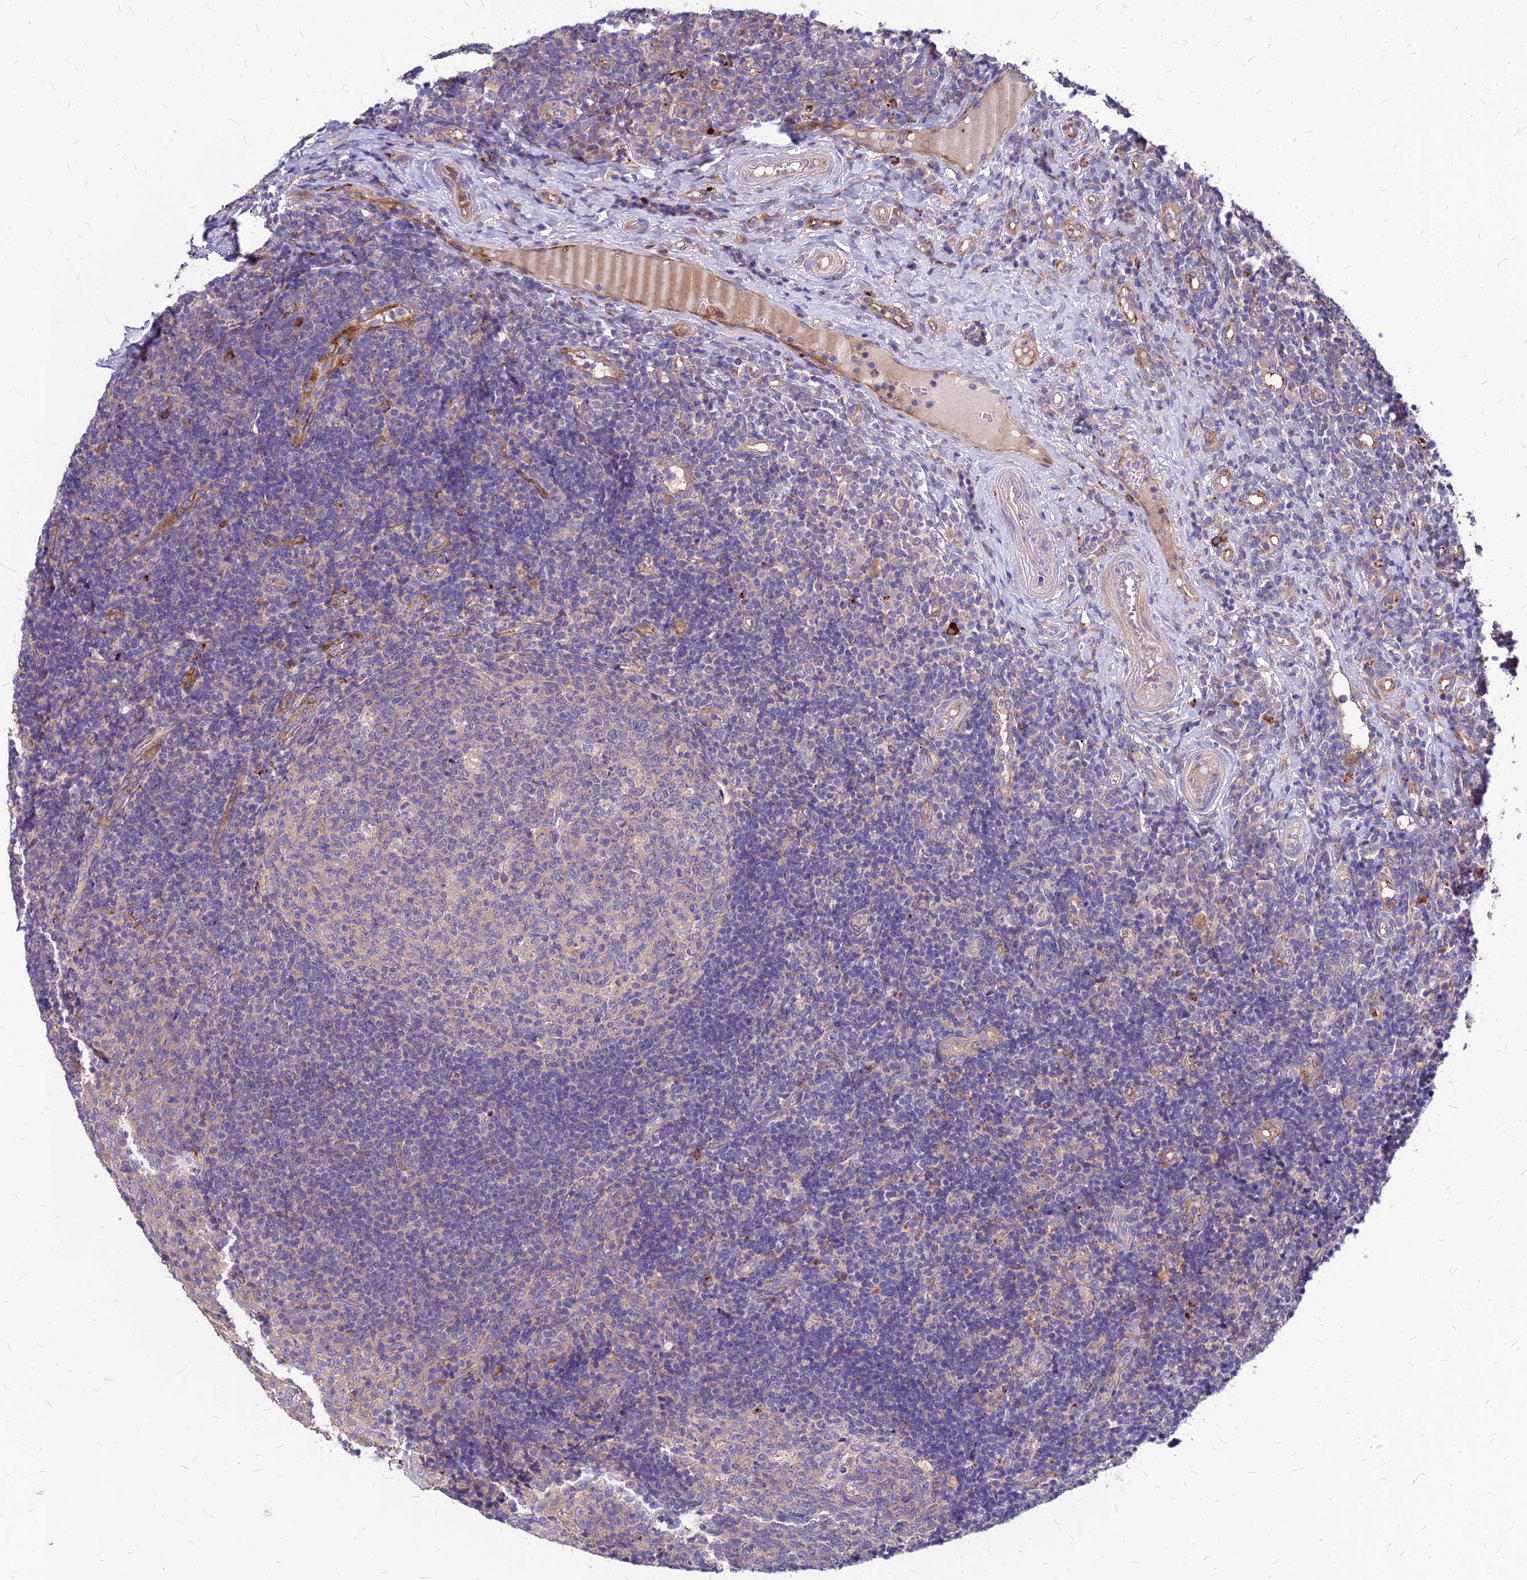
{"staining": {"intensity": "negative", "quantity": "none", "location": "none"}, "tissue": "tonsil", "cell_type": "Germinal center cells", "image_type": "normal", "snomed": [{"axis": "morphology", "description": "Normal tissue, NOS"}, {"axis": "topography", "description": "Tonsil"}], "caption": "Histopathology image shows no significant protein staining in germinal center cells of unremarkable tonsil. The staining is performed using DAB (3,3'-diaminobenzidine) brown chromogen with nuclei counter-stained in using hematoxylin.", "gene": "COMMD10", "patient": {"sex": "female", "age": 40}}